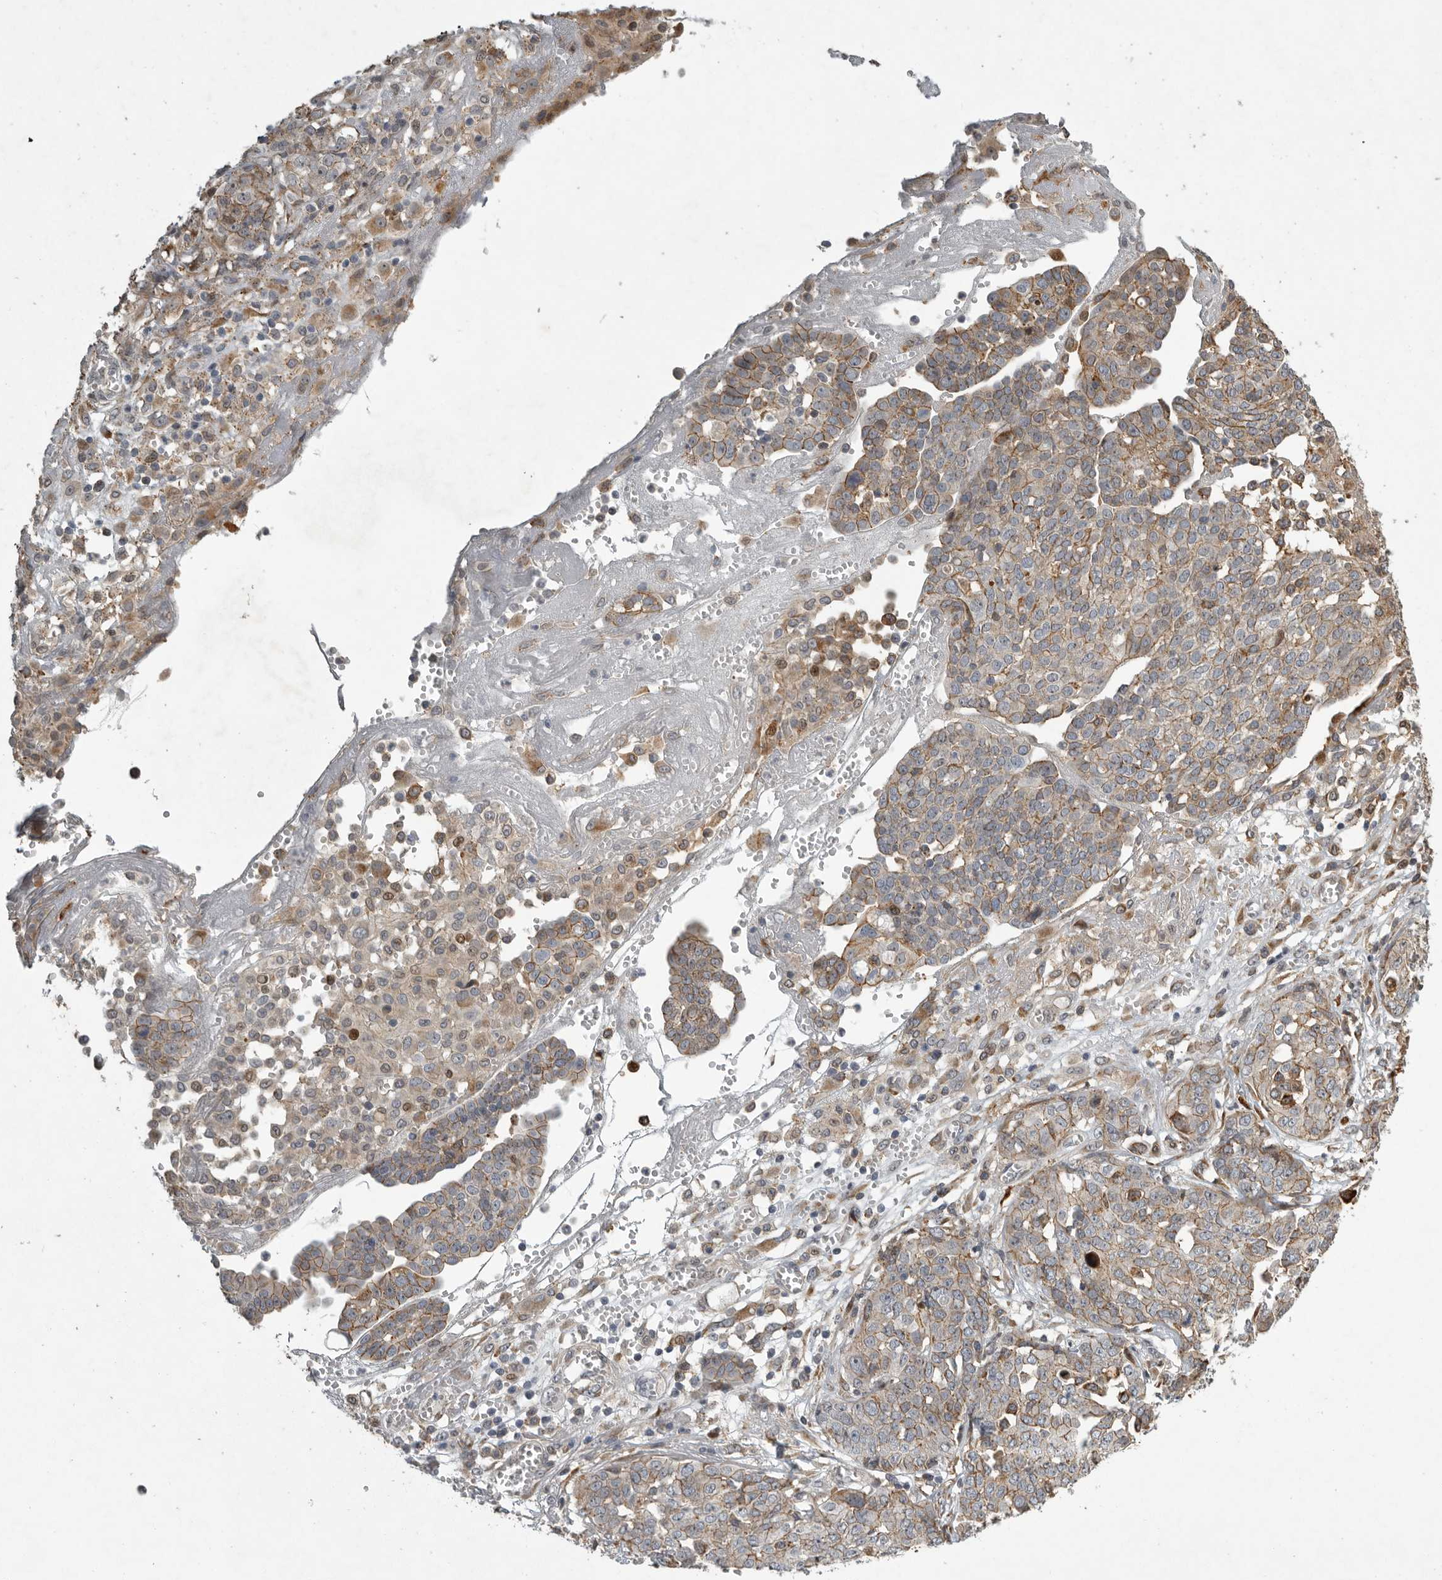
{"staining": {"intensity": "moderate", "quantity": ">75%", "location": "cytoplasmic/membranous"}, "tissue": "ovarian cancer", "cell_type": "Tumor cells", "image_type": "cancer", "snomed": [{"axis": "morphology", "description": "Cystadenocarcinoma, serous, NOS"}, {"axis": "topography", "description": "Soft tissue"}, {"axis": "topography", "description": "Ovary"}], "caption": "Immunohistochemical staining of ovarian cancer exhibits moderate cytoplasmic/membranous protein expression in approximately >75% of tumor cells. (brown staining indicates protein expression, while blue staining denotes nuclei).", "gene": "MPDZ", "patient": {"sex": "female", "age": 57}}